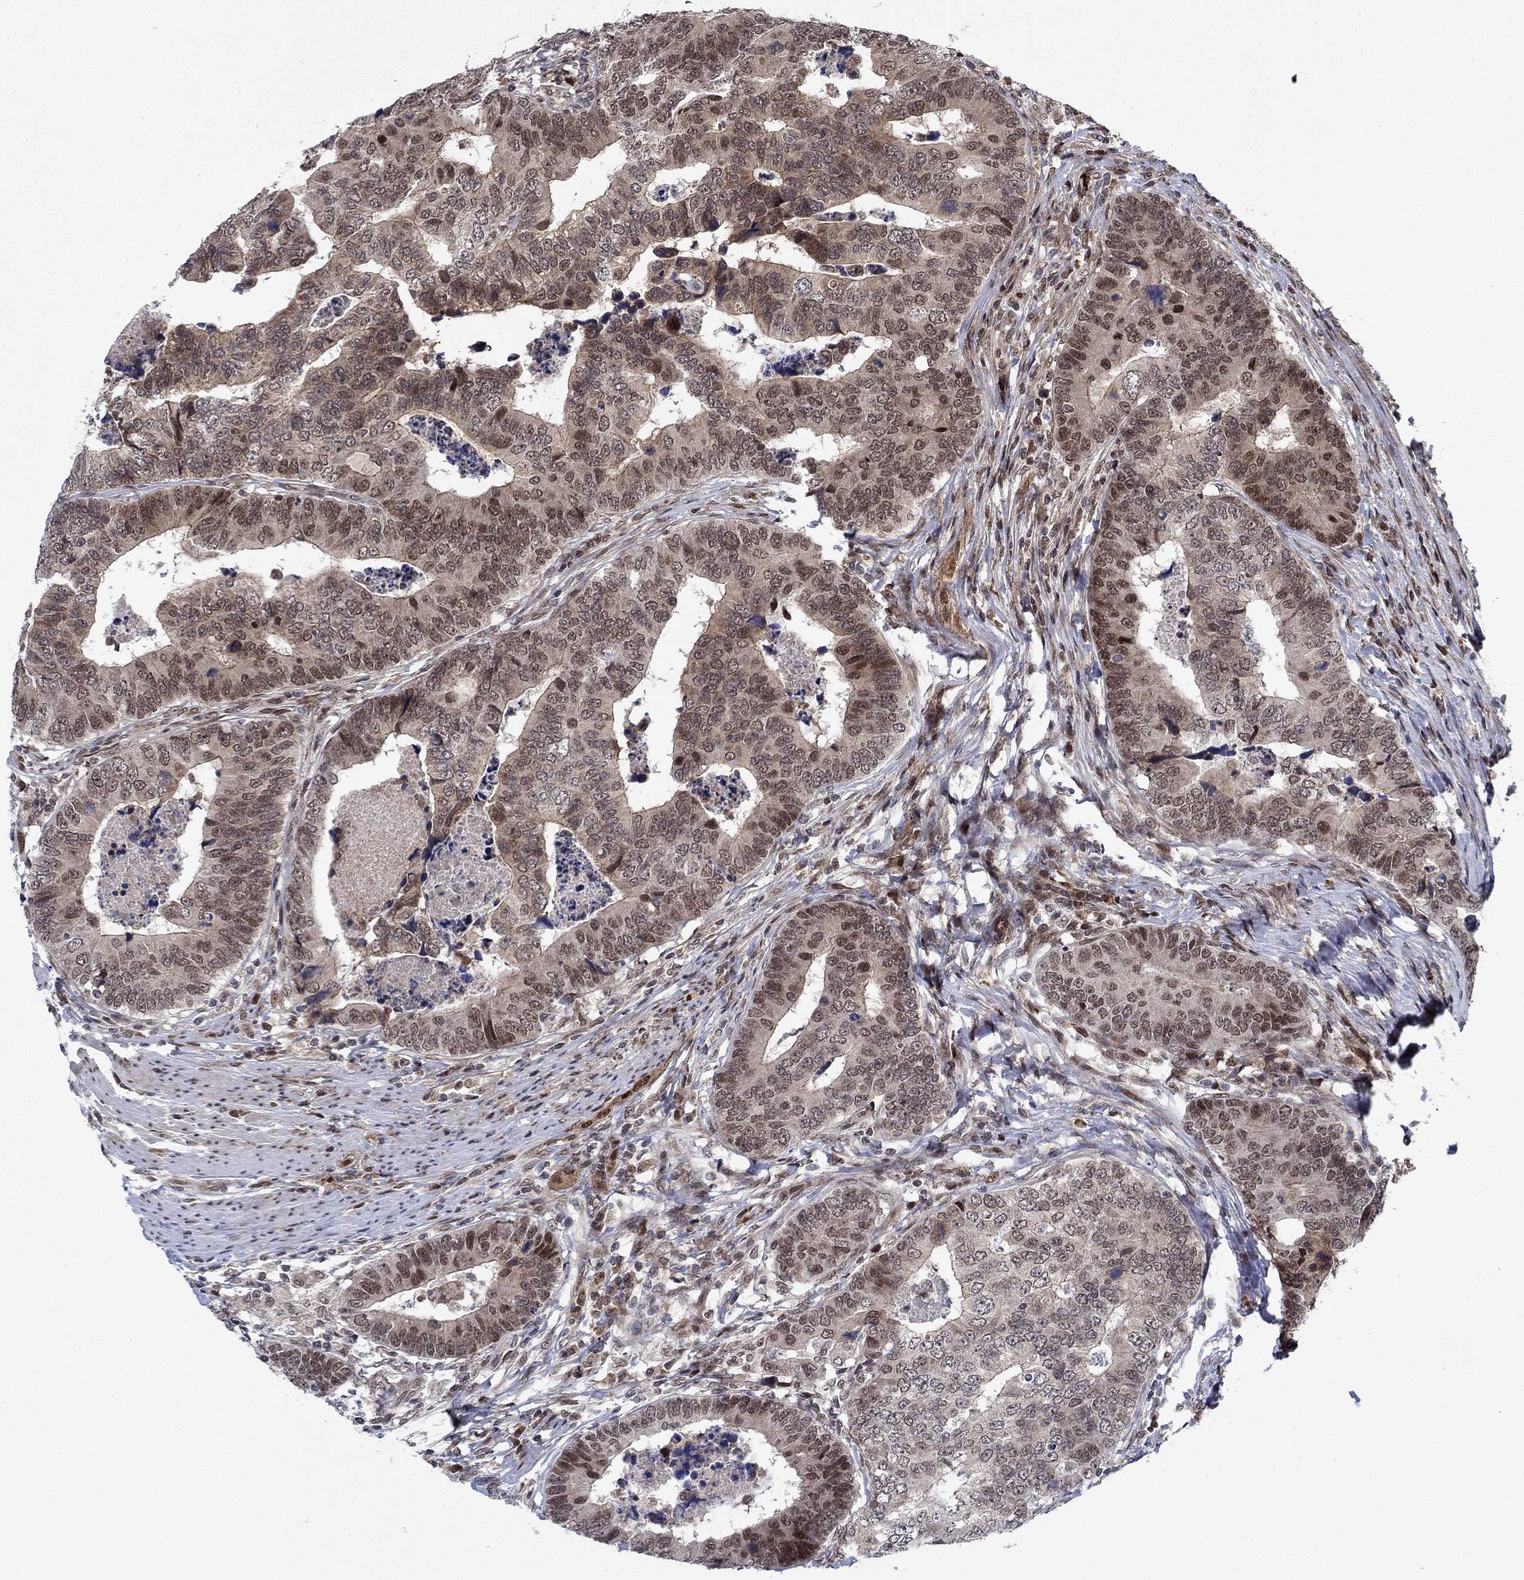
{"staining": {"intensity": "strong", "quantity": "<25%", "location": "nuclear"}, "tissue": "colorectal cancer", "cell_type": "Tumor cells", "image_type": "cancer", "snomed": [{"axis": "morphology", "description": "Adenocarcinoma, NOS"}, {"axis": "topography", "description": "Colon"}], "caption": "Immunohistochemical staining of human colorectal cancer shows strong nuclear protein staining in about <25% of tumor cells.", "gene": "PRICKLE4", "patient": {"sex": "female", "age": 72}}